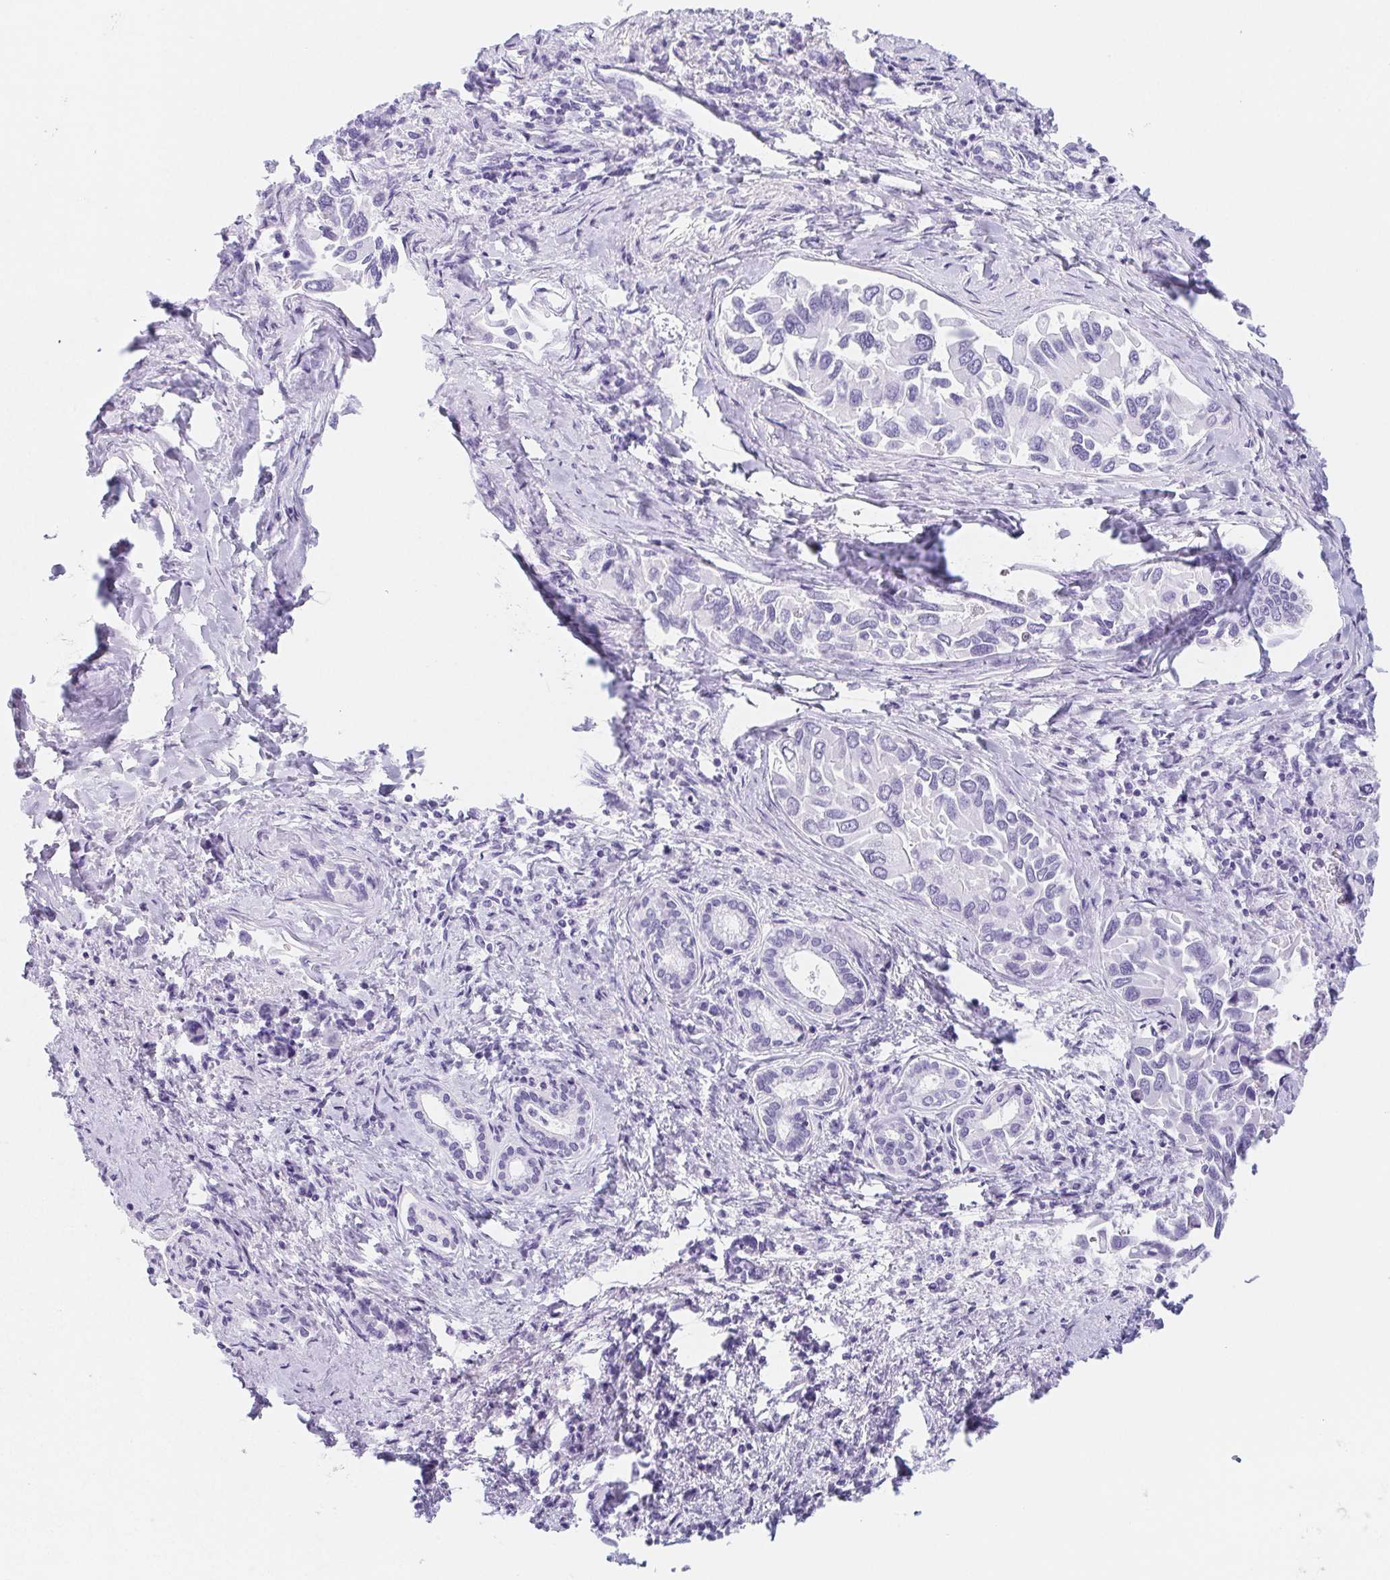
{"staining": {"intensity": "negative", "quantity": "none", "location": "none"}, "tissue": "liver cancer", "cell_type": "Tumor cells", "image_type": "cancer", "snomed": [{"axis": "morphology", "description": "Cholangiocarcinoma"}, {"axis": "topography", "description": "Liver"}], "caption": "High power microscopy photomicrograph of an immunohistochemistry micrograph of liver cancer (cholangiocarcinoma), revealing no significant staining in tumor cells.", "gene": "ITIH2", "patient": {"sex": "male", "age": 66}}